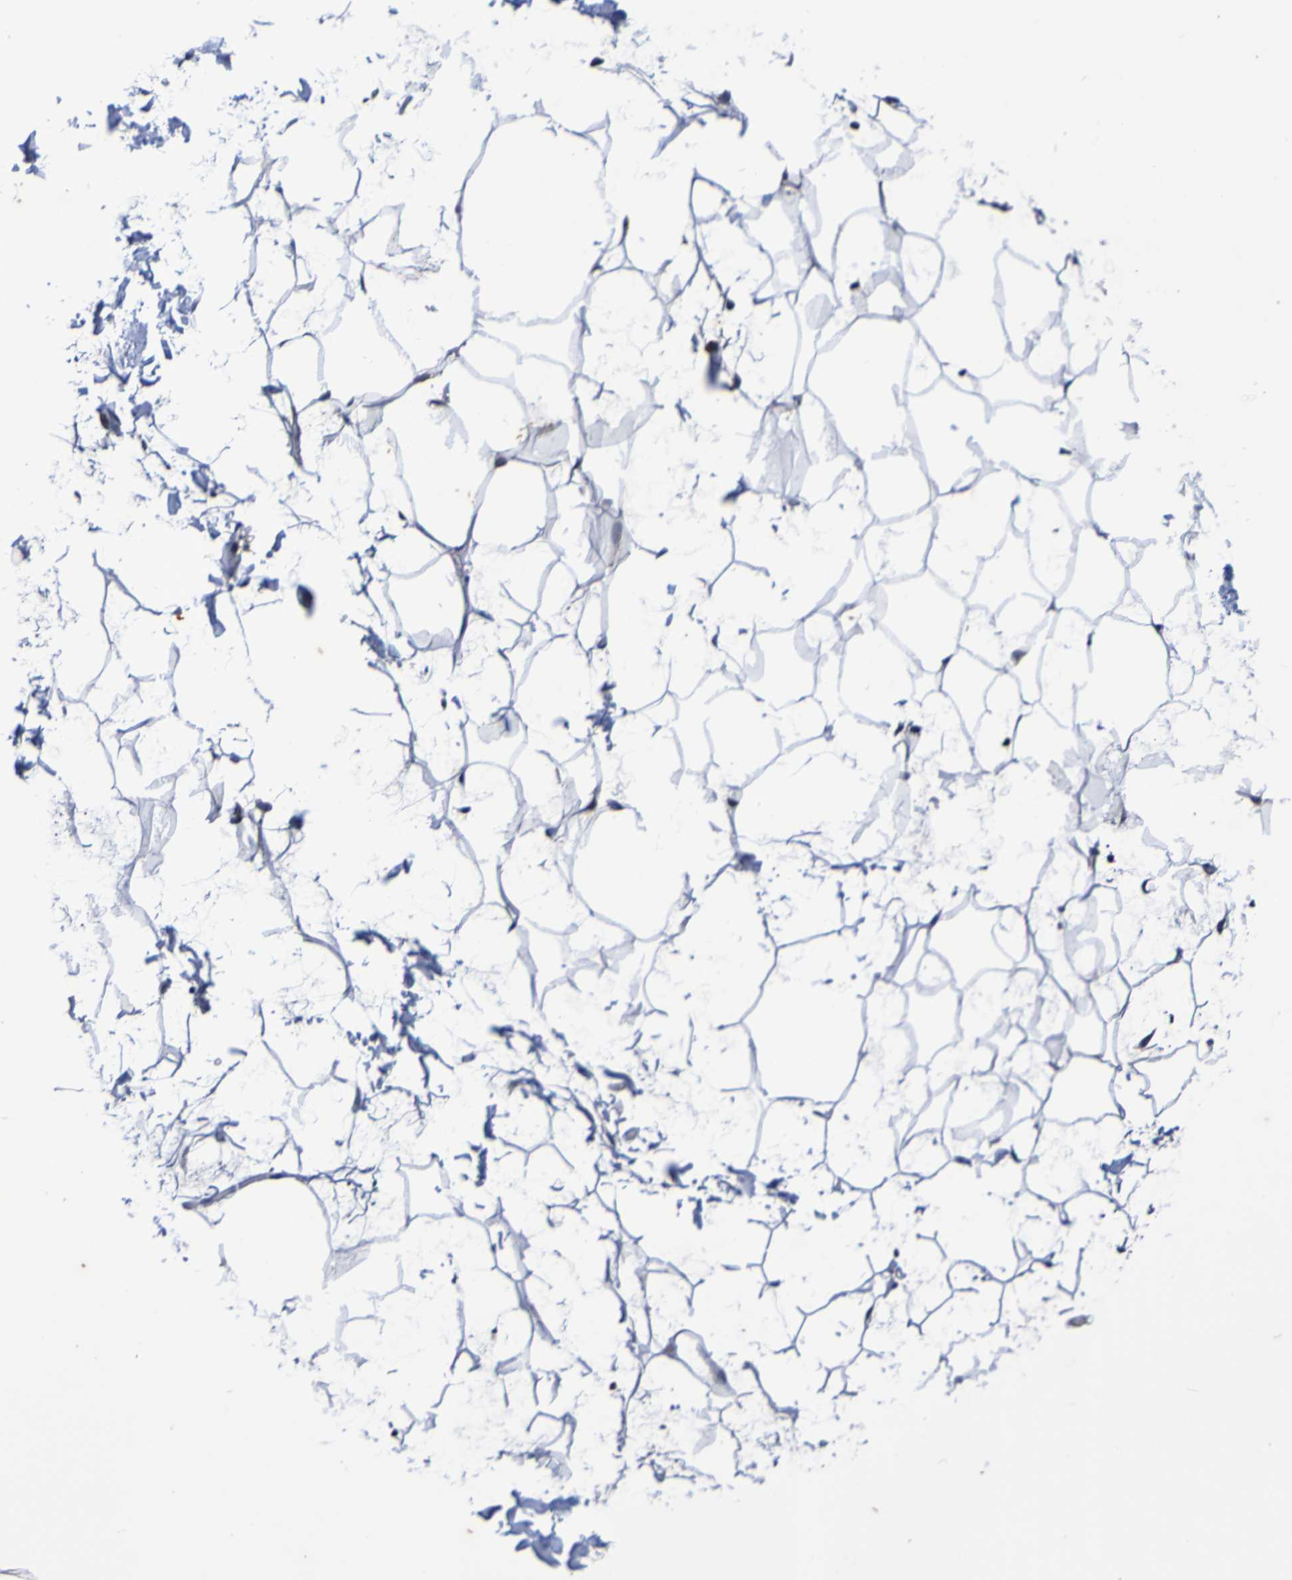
{"staining": {"intensity": "negative", "quantity": "none", "location": "none"}, "tissue": "adipose tissue", "cell_type": "Adipocytes", "image_type": "normal", "snomed": [{"axis": "morphology", "description": "Normal tissue, NOS"}, {"axis": "topography", "description": "Soft tissue"}], "caption": "Immunohistochemistry (IHC) of unremarkable adipose tissue exhibits no positivity in adipocytes. (Brightfield microscopy of DAB immunohistochemistry at high magnification).", "gene": "PTP4A2", "patient": {"sex": "male", "age": 72}}